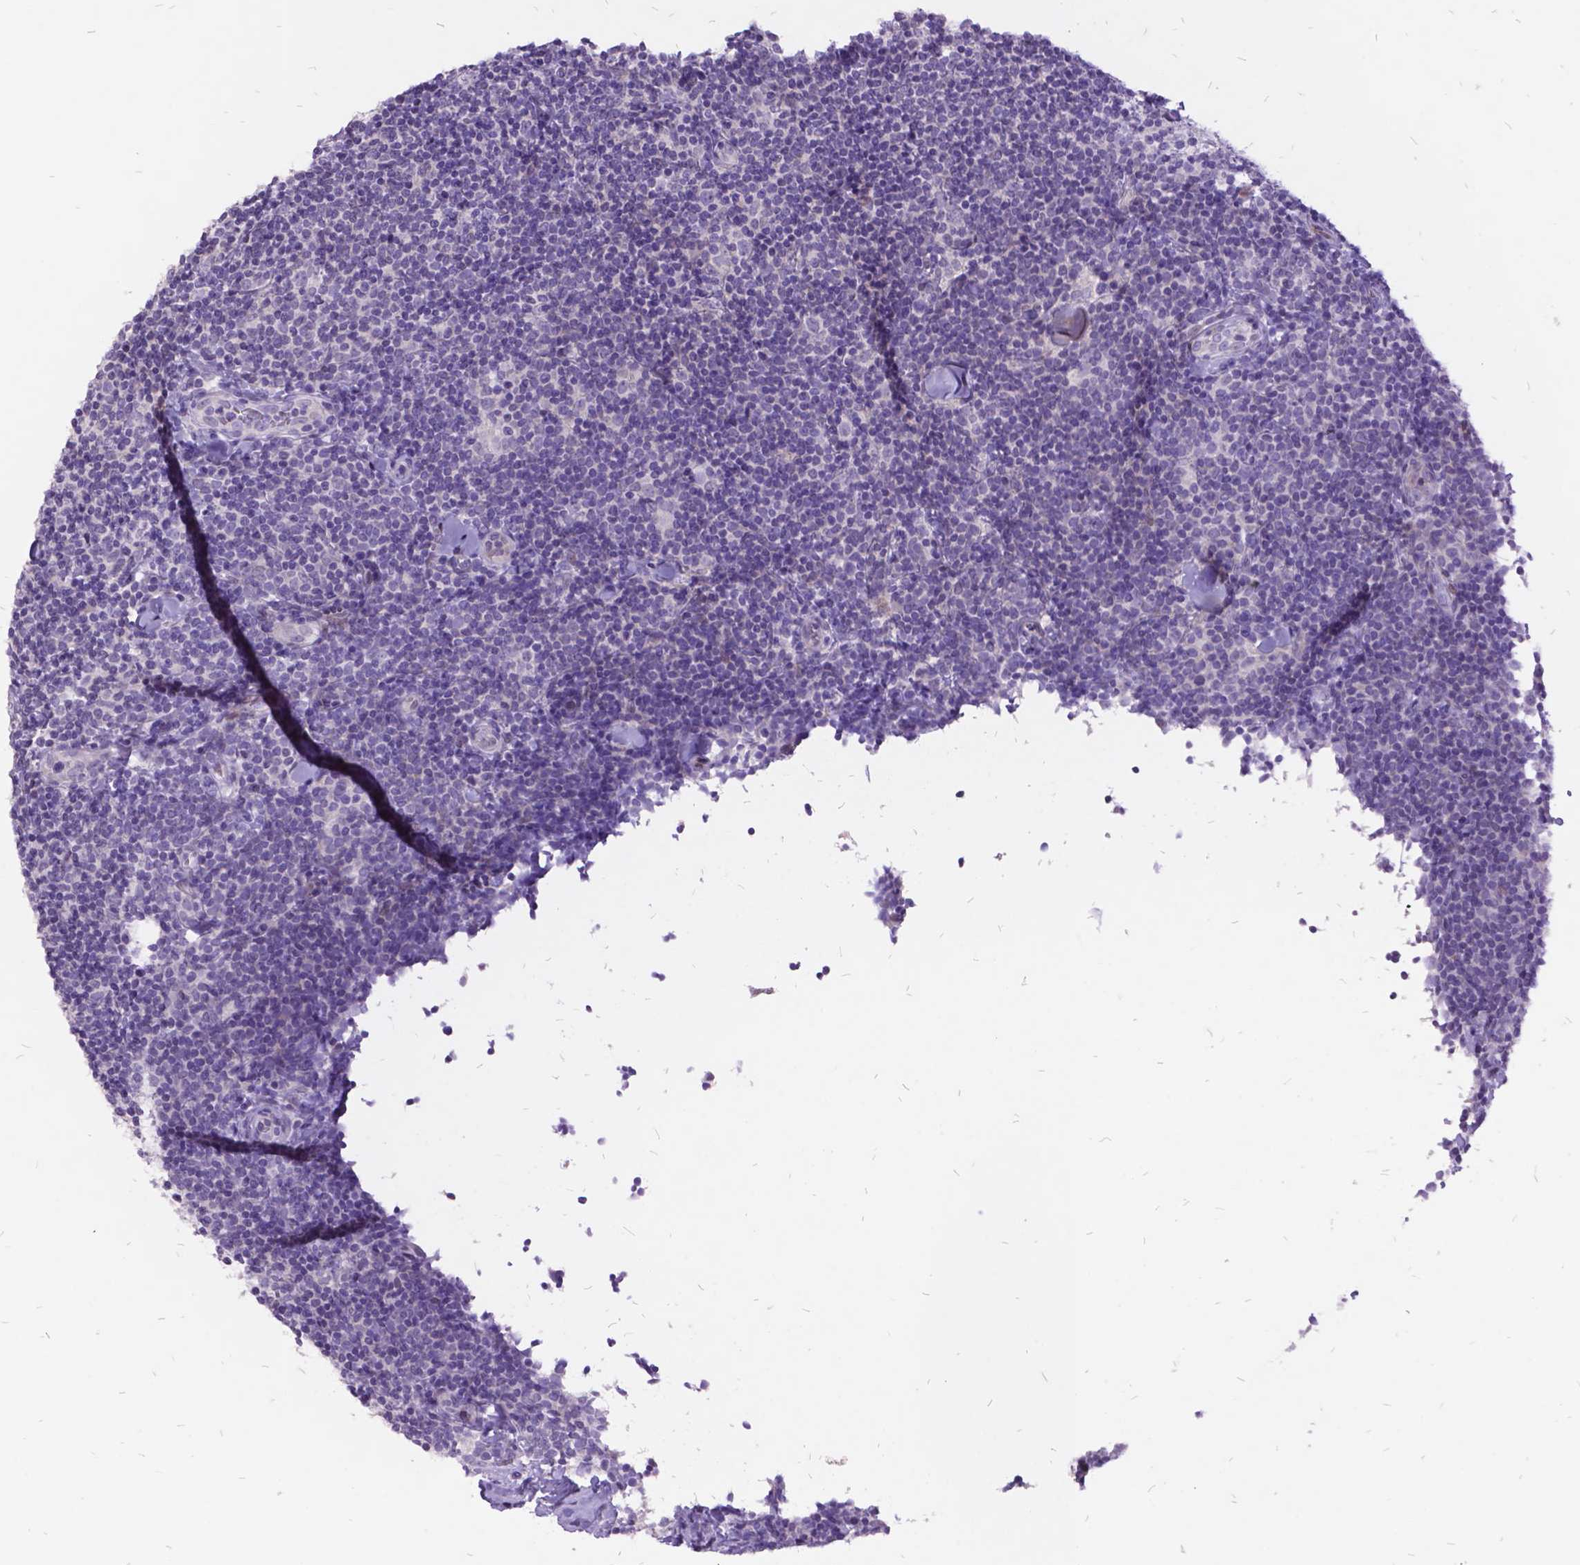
{"staining": {"intensity": "negative", "quantity": "none", "location": "none"}, "tissue": "lymphoma", "cell_type": "Tumor cells", "image_type": "cancer", "snomed": [{"axis": "morphology", "description": "Malignant lymphoma, non-Hodgkin's type, Low grade"}, {"axis": "topography", "description": "Lymph node"}], "caption": "Tumor cells show no significant protein expression in lymphoma. (DAB IHC with hematoxylin counter stain).", "gene": "ITGB6", "patient": {"sex": "female", "age": 56}}